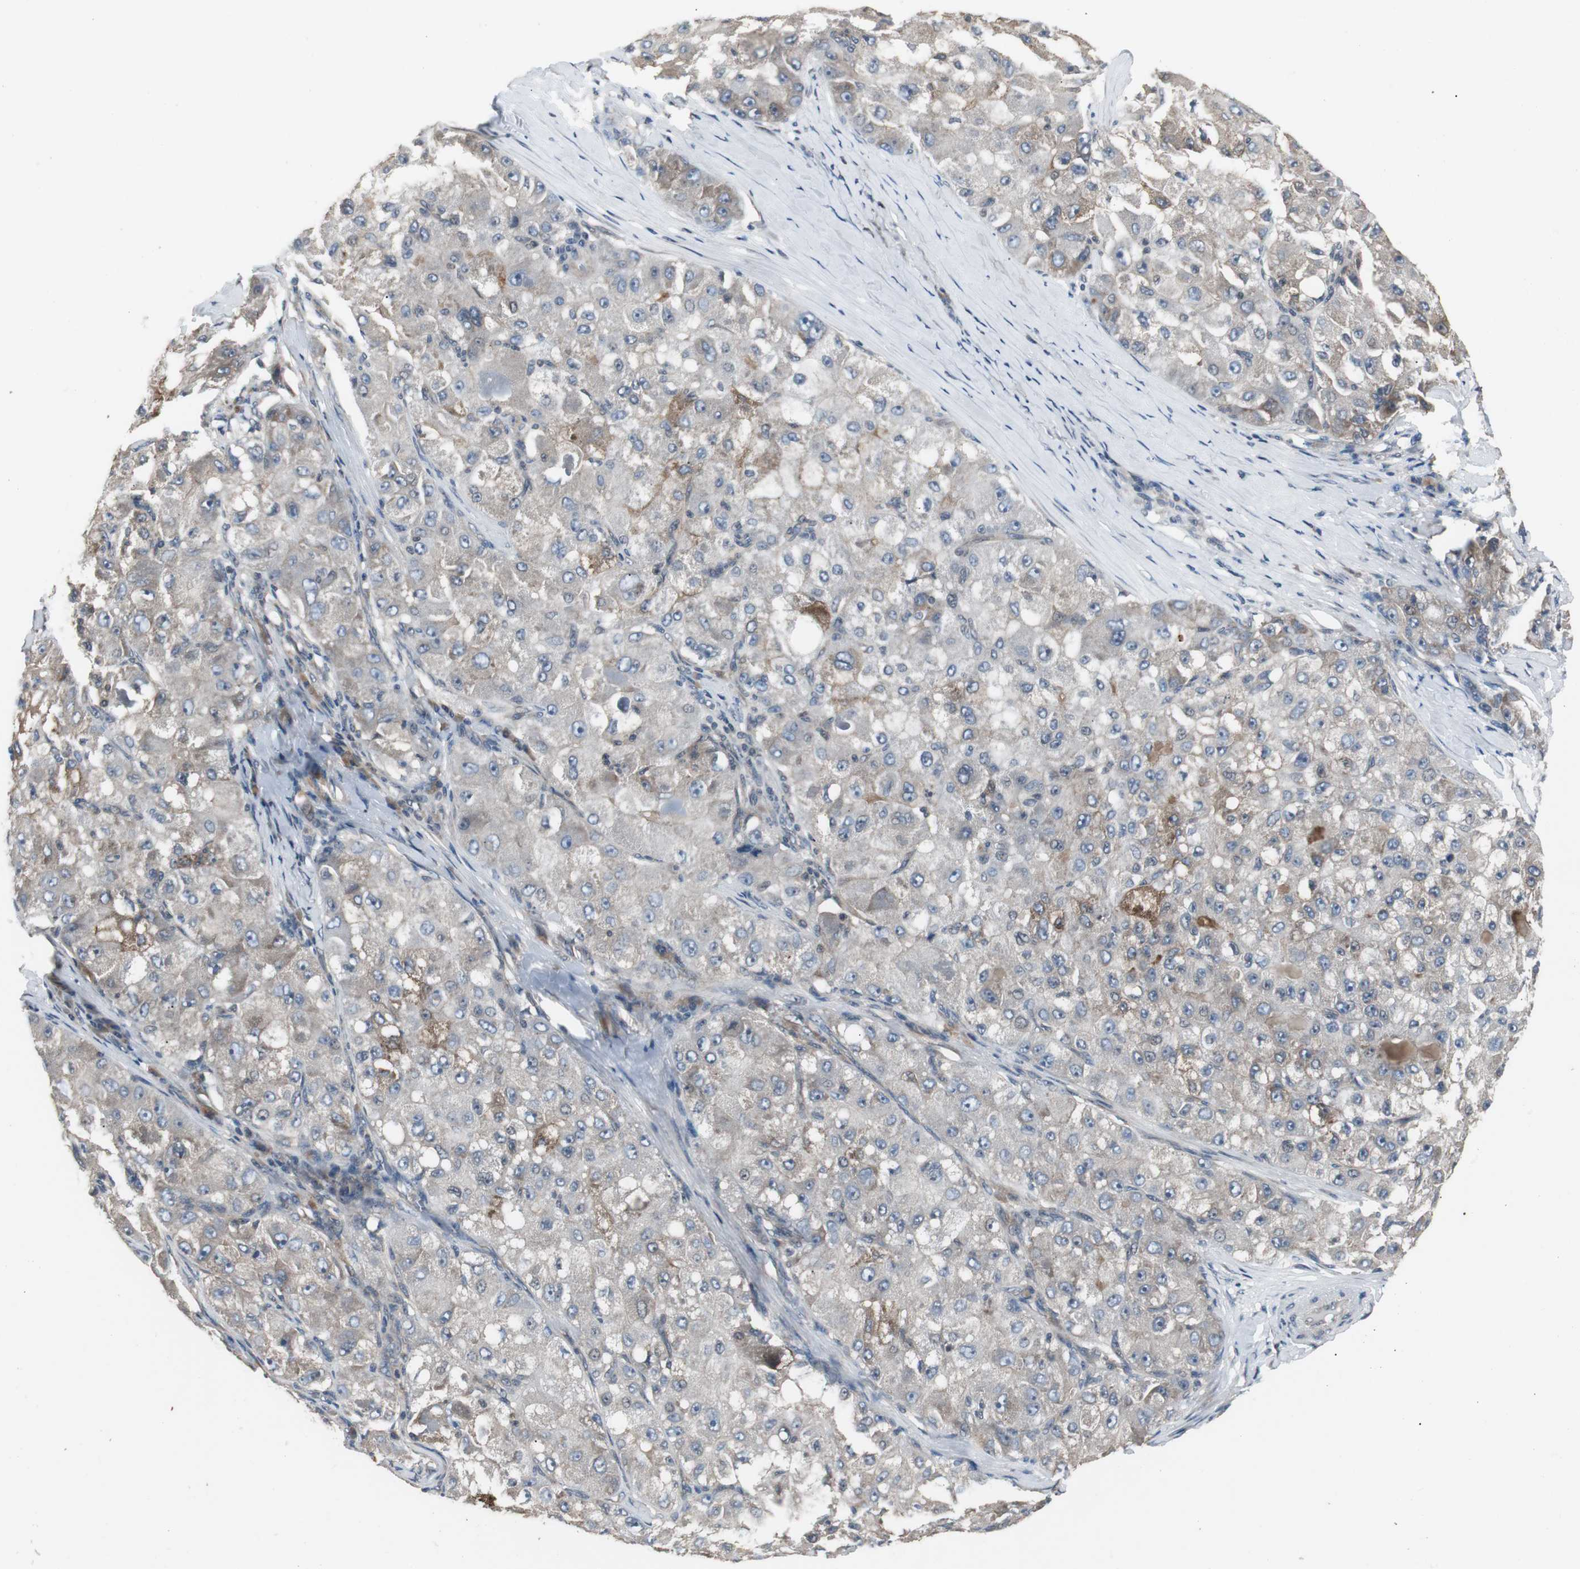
{"staining": {"intensity": "moderate", "quantity": ">75%", "location": "cytoplasmic/membranous"}, "tissue": "liver cancer", "cell_type": "Tumor cells", "image_type": "cancer", "snomed": [{"axis": "morphology", "description": "Carcinoma, Hepatocellular, NOS"}, {"axis": "topography", "description": "Liver"}], "caption": "Human liver cancer (hepatocellular carcinoma) stained with a brown dye exhibits moderate cytoplasmic/membranous positive staining in approximately >75% of tumor cells.", "gene": "ZMPSTE24", "patient": {"sex": "male", "age": 80}}